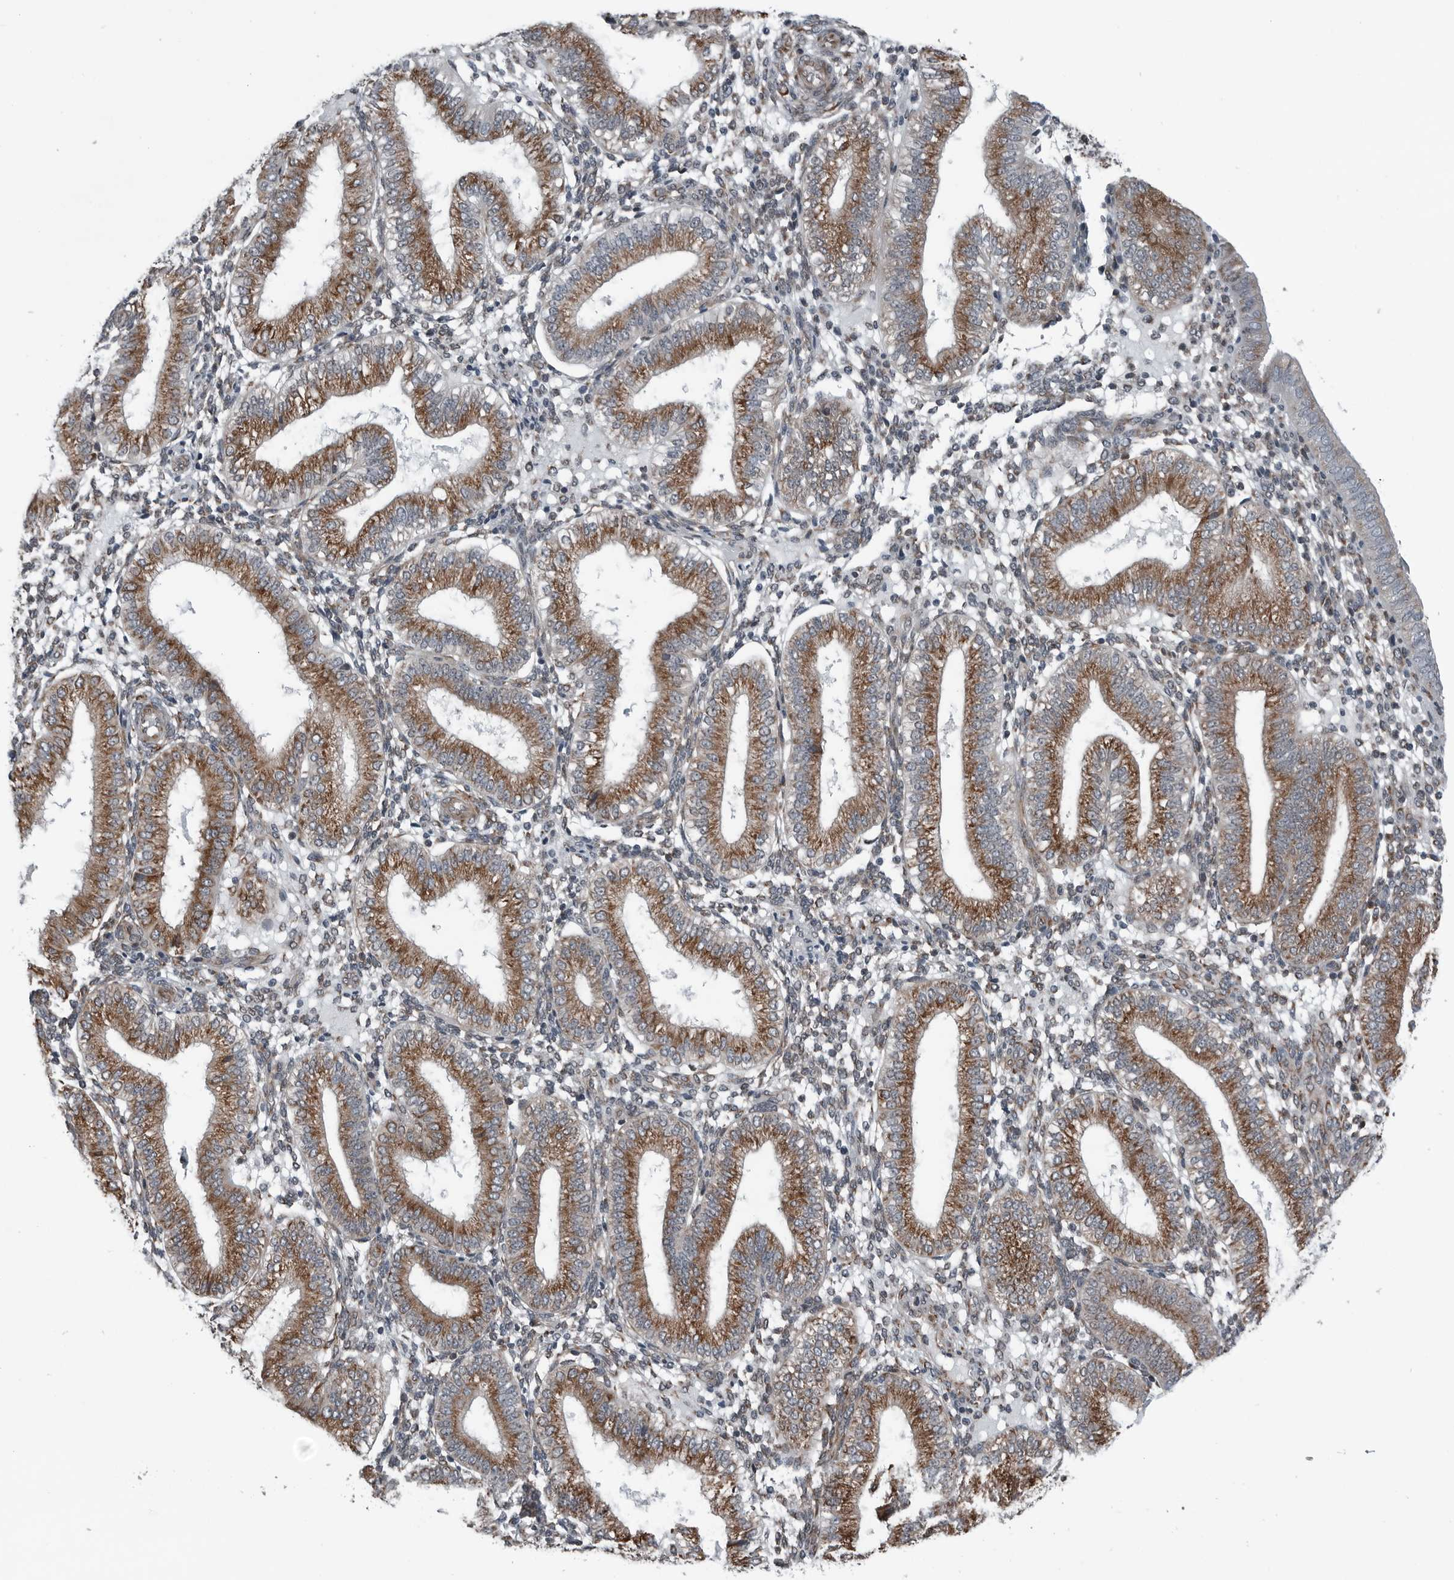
{"staining": {"intensity": "weak", "quantity": "<25%", "location": "cytoplasmic/membranous"}, "tissue": "endometrium", "cell_type": "Cells in endometrial stroma", "image_type": "normal", "snomed": [{"axis": "morphology", "description": "Normal tissue, NOS"}, {"axis": "topography", "description": "Endometrium"}], "caption": "Cells in endometrial stroma are negative for protein expression in benign human endometrium.", "gene": "CEP85", "patient": {"sex": "female", "age": 39}}